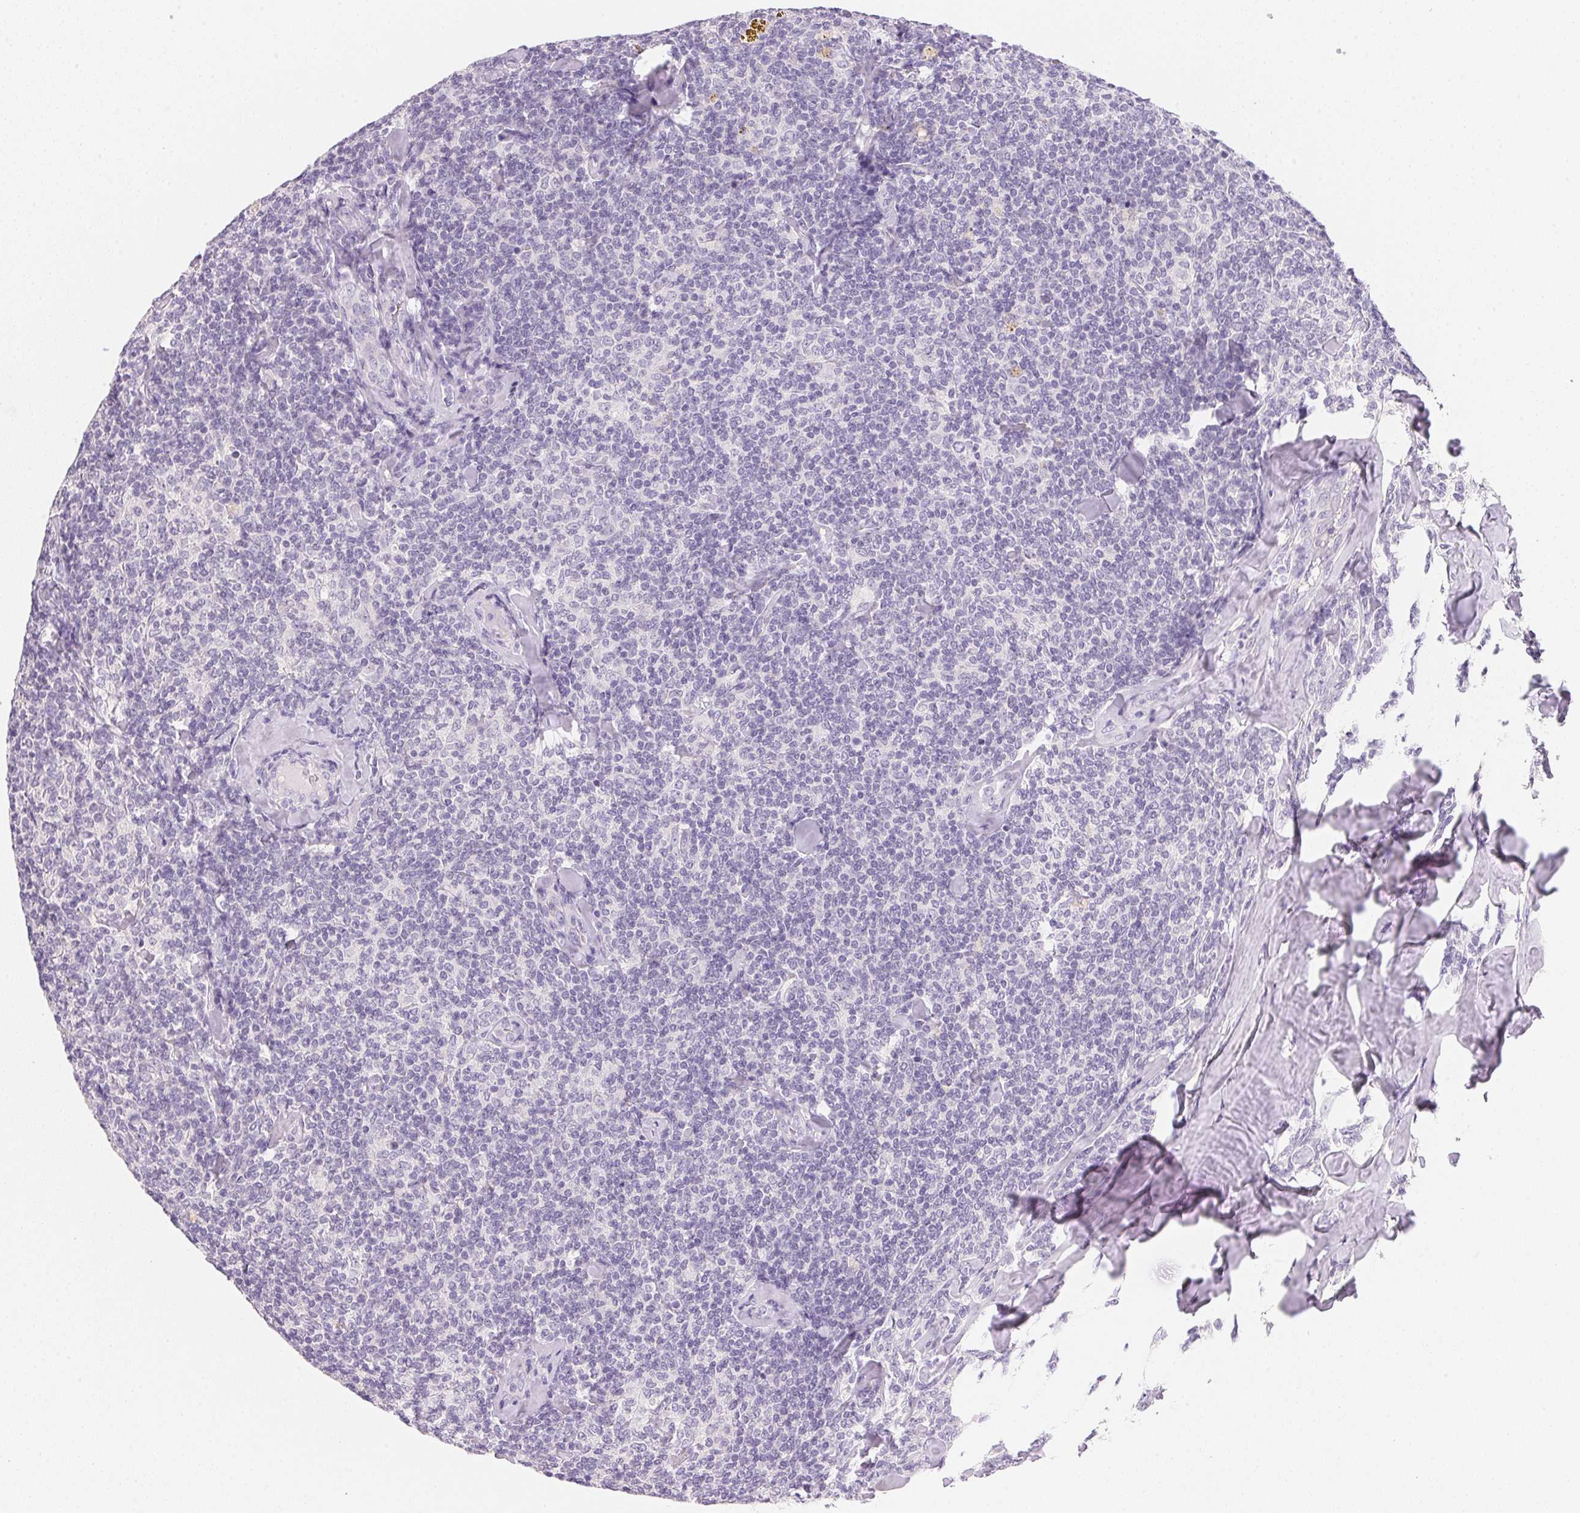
{"staining": {"intensity": "negative", "quantity": "none", "location": "none"}, "tissue": "lymphoma", "cell_type": "Tumor cells", "image_type": "cancer", "snomed": [{"axis": "morphology", "description": "Malignant lymphoma, non-Hodgkin's type, Low grade"}, {"axis": "topography", "description": "Lymph node"}], "caption": "High power microscopy image of an immunohistochemistry (IHC) histopathology image of lymphoma, revealing no significant expression in tumor cells.", "gene": "ACP3", "patient": {"sex": "female", "age": 56}}